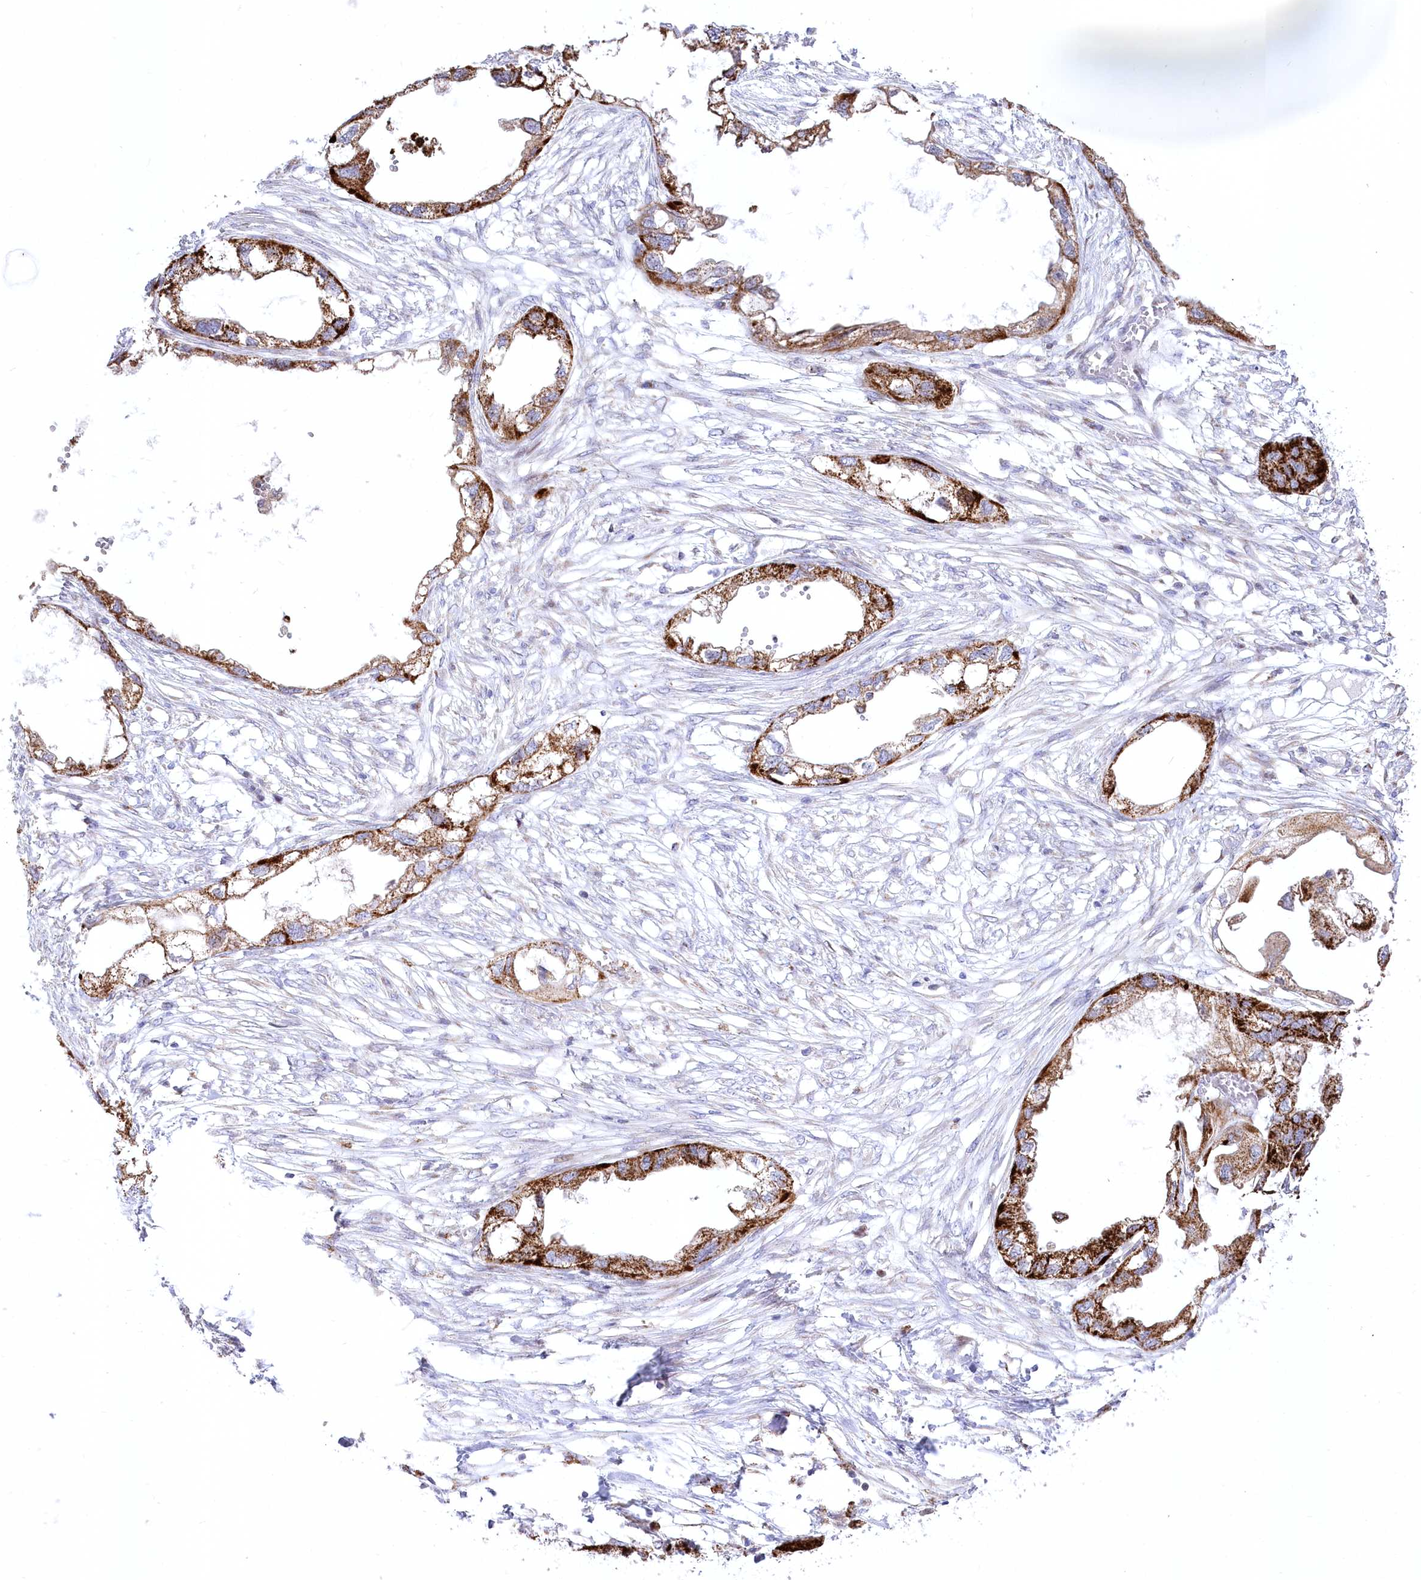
{"staining": {"intensity": "strong", "quantity": ">75%", "location": "cytoplasmic/membranous"}, "tissue": "endometrial cancer", "cell_type": "Tumor cells", "image_type": "cancer", "snomed": [{"axis": "morphology", "description": "Adenocarcinoma, NOS"}, {"axis": "morphology", "description": "Adenocarcinoma, metastatic, NOS"}, {"axis": "topography", "description": "Adipose tissue"}, {"axis": "topography", "description": "Endometrium"}], "caption": "Endometrial metastatic adenocarcinoma stained with IHC shows strong cytoplasmic/membranous positivity in approximately >75% of tumor cells.", "gene": "CEP164", "patient": {"sex": "female", "age": 67}}